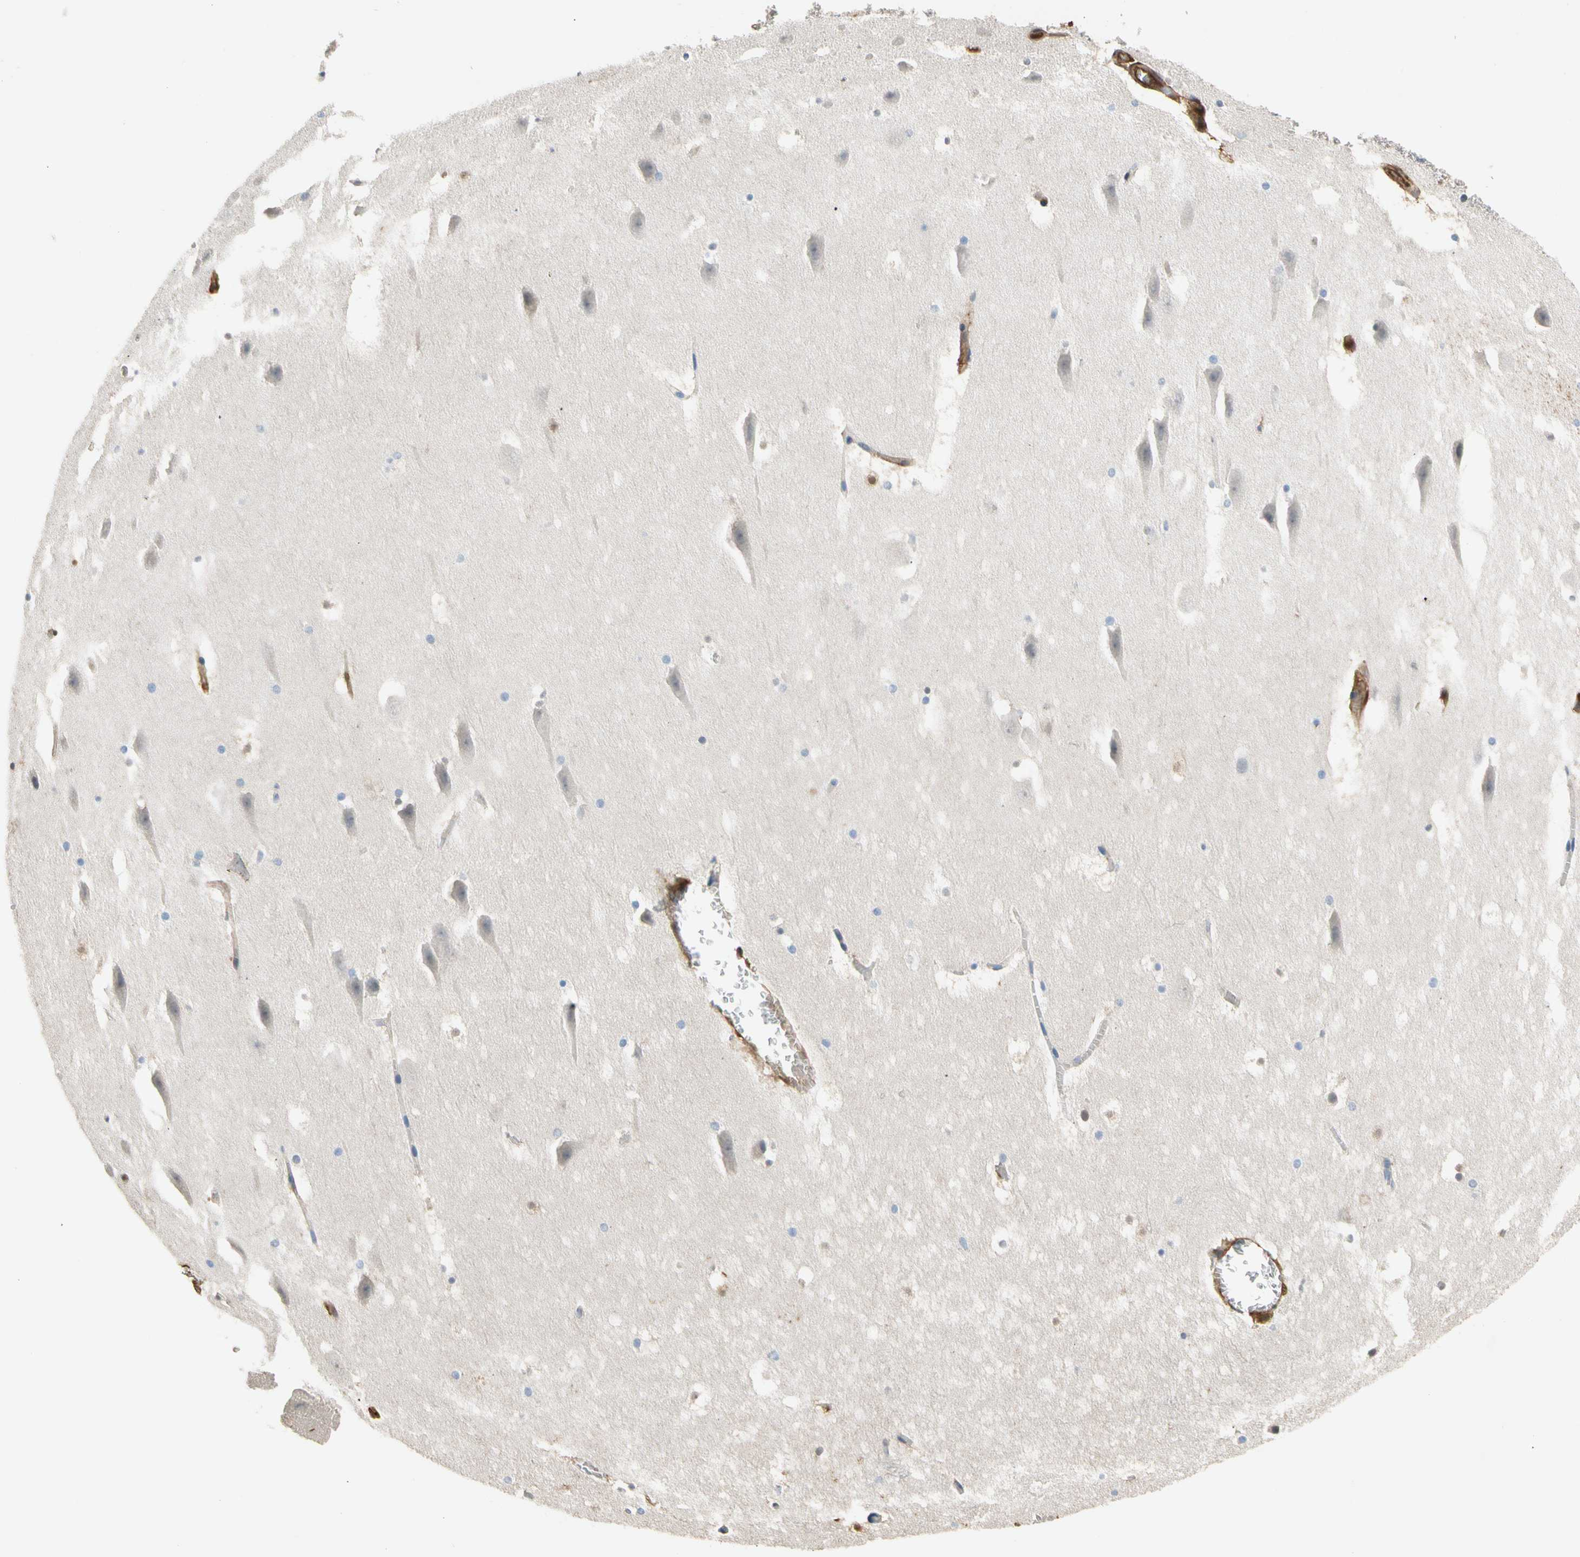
{"staining": {"intensity": "weak", "quantity": "<25%", "location": "cytoplasmic/membranous,nuclear"}, "tissue": "hippocampus", "cell_type": "Glial cells", "image_type": "normal", "snomed": [{"axis": "morphology", "description": "Normal tissue, NOS"}, {"axis": "topography", "description": "Hippocampus"}], "caption": "This is an immunohistochemistry image of benign human hippocampus. There is no staining in glial cells.", "gene": "S100A6", "patient": {"sex": "male", "age": 45}}